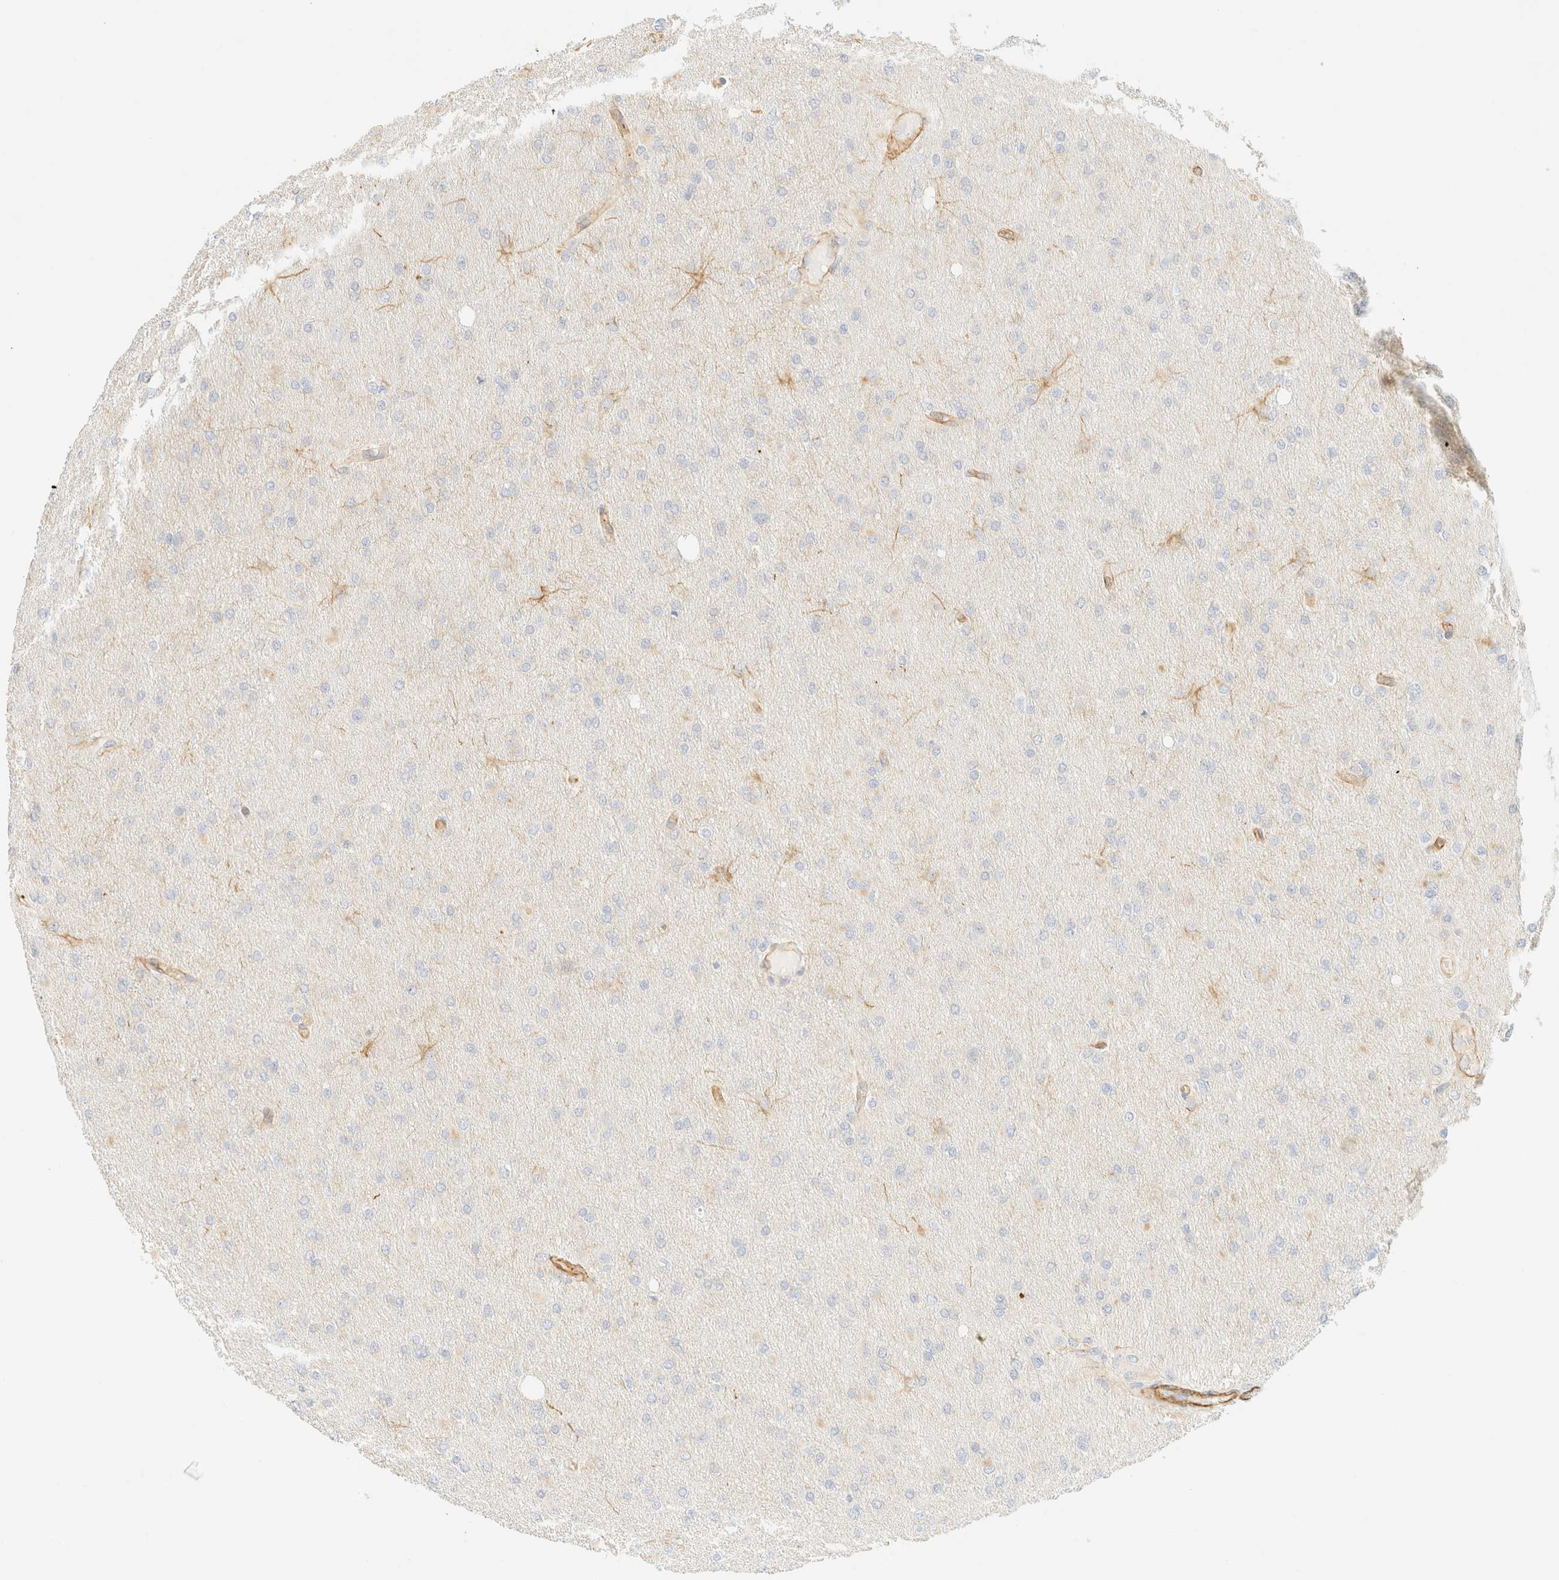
{"staining": {"intensity": "negative", "quantity": "none", "location": "none"}, "tissue": "glioma", "cell_type": "Tumor cells", "image_type": "cancer", "snomed": [{"axis": "morphology", "description": "Glioma, malignant, High grade"}, {"axis": "topography", "description": "Cerebral cortex"}], "caption": "This histopathology image is of malignant glioma (high-grade) stained with immunohistochemistry to label a protein in brown with the nuclei are counter-stained blue. There is no staining in tumor cells. (DAB (3,3'-diaminobenzidine) immunohistochemistry visualized using brightfield microscopy, high magnification).", "gene": "OTOP2", "patient": {"sex": "female", "age": 36}}